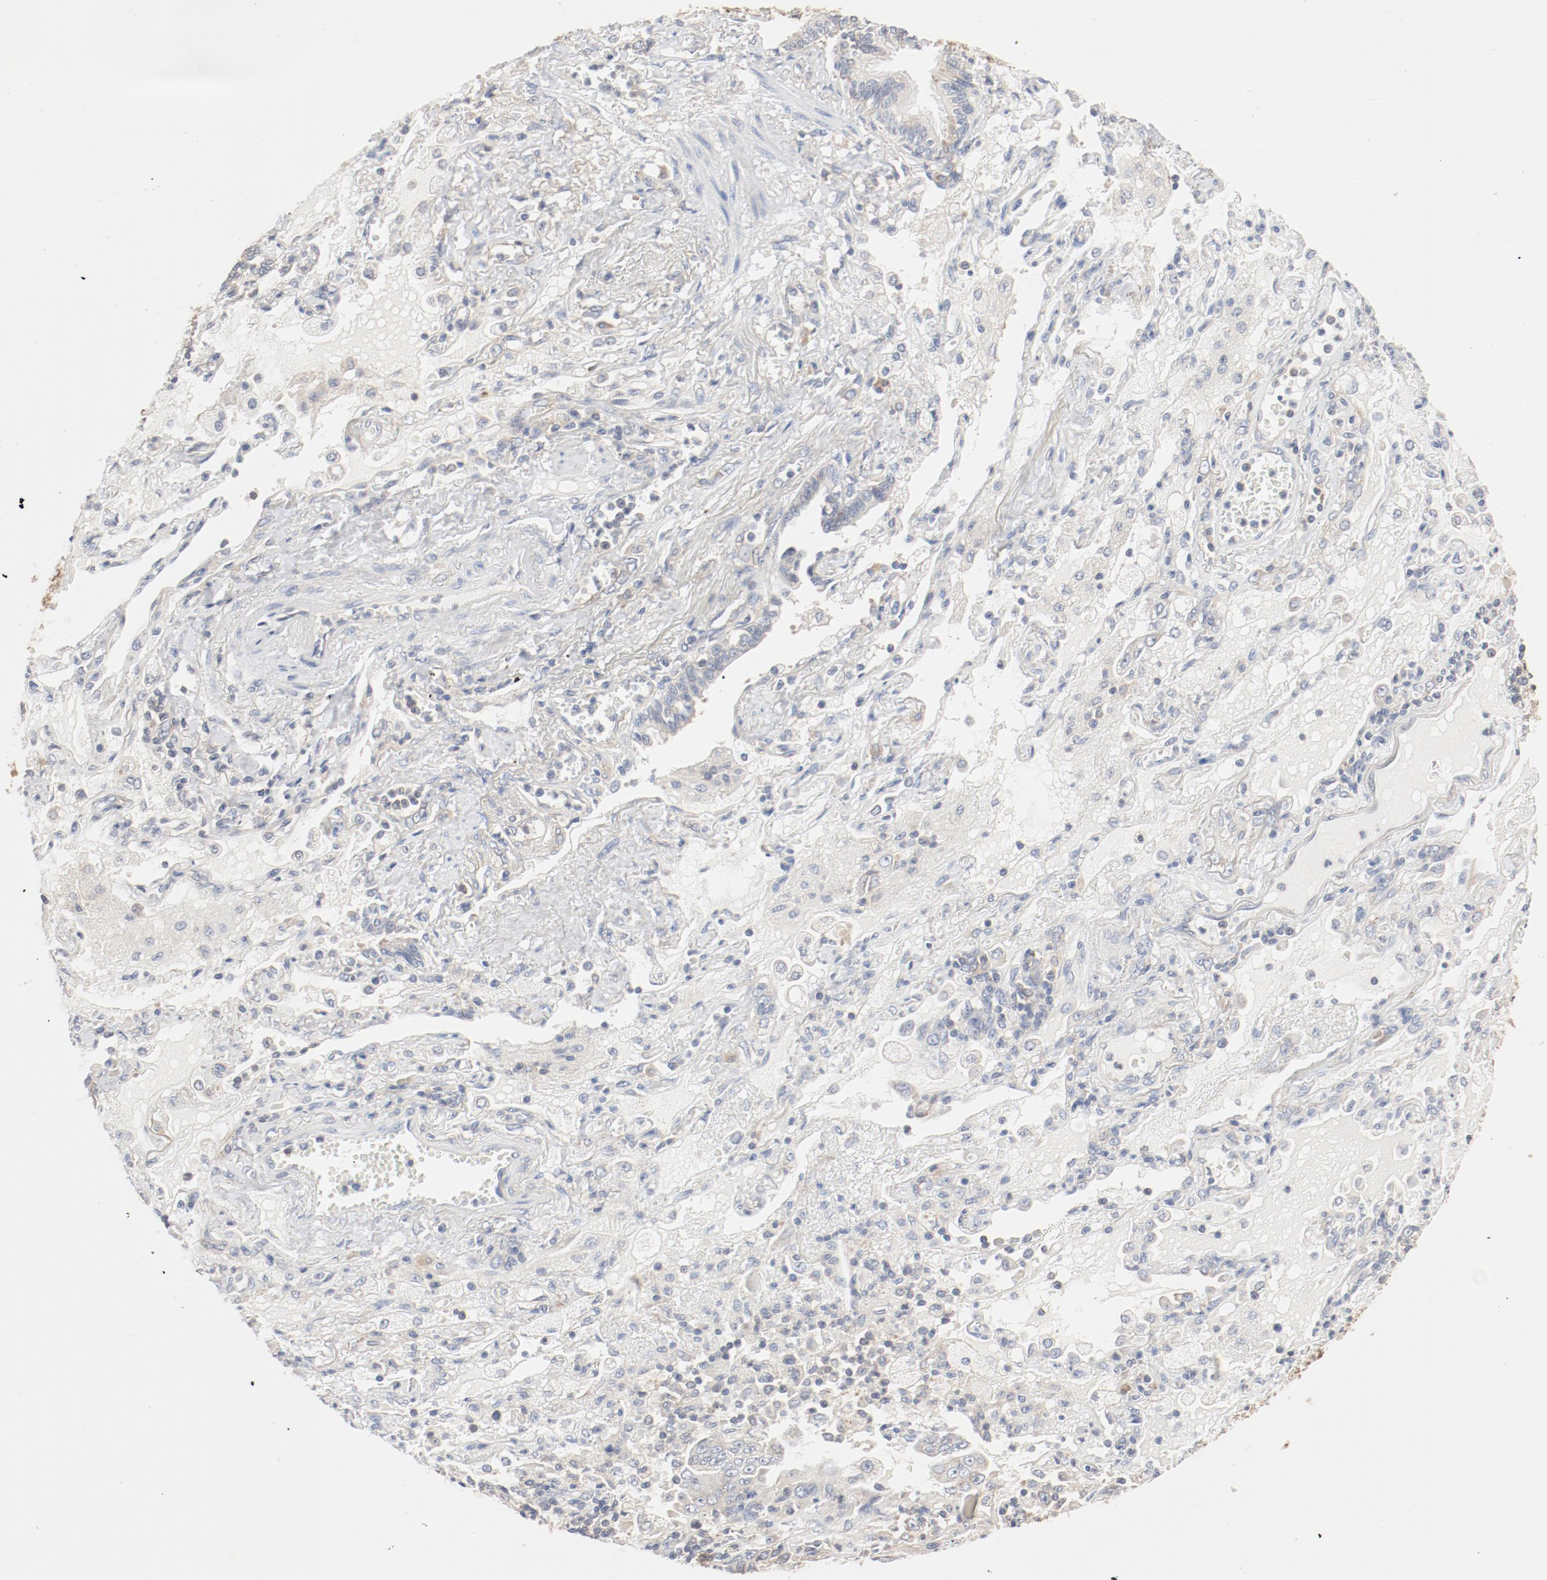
{"staining": {"intensity": "weak", "quantity": ">75%", "location": "cytoplasmic/membranous"}, "tissue": "lung cancer", "cell_type": "Tumor cells", "image_type": "cancer", "snomed": [{"axis": "morphology", "description": "Squamous cell carcinoma, NOS"}, {"axis": "topography", "description": "Lung"}], "caption": "IHC image of human squamous cell carcinoma (lung) stained for a protein (brown), which shows low levels of weak cytoplasmic/membranous expression in approximately >75% of tumor cells.", "gene": "RPS6", "patient": {"sex": "female", "age": 76}}